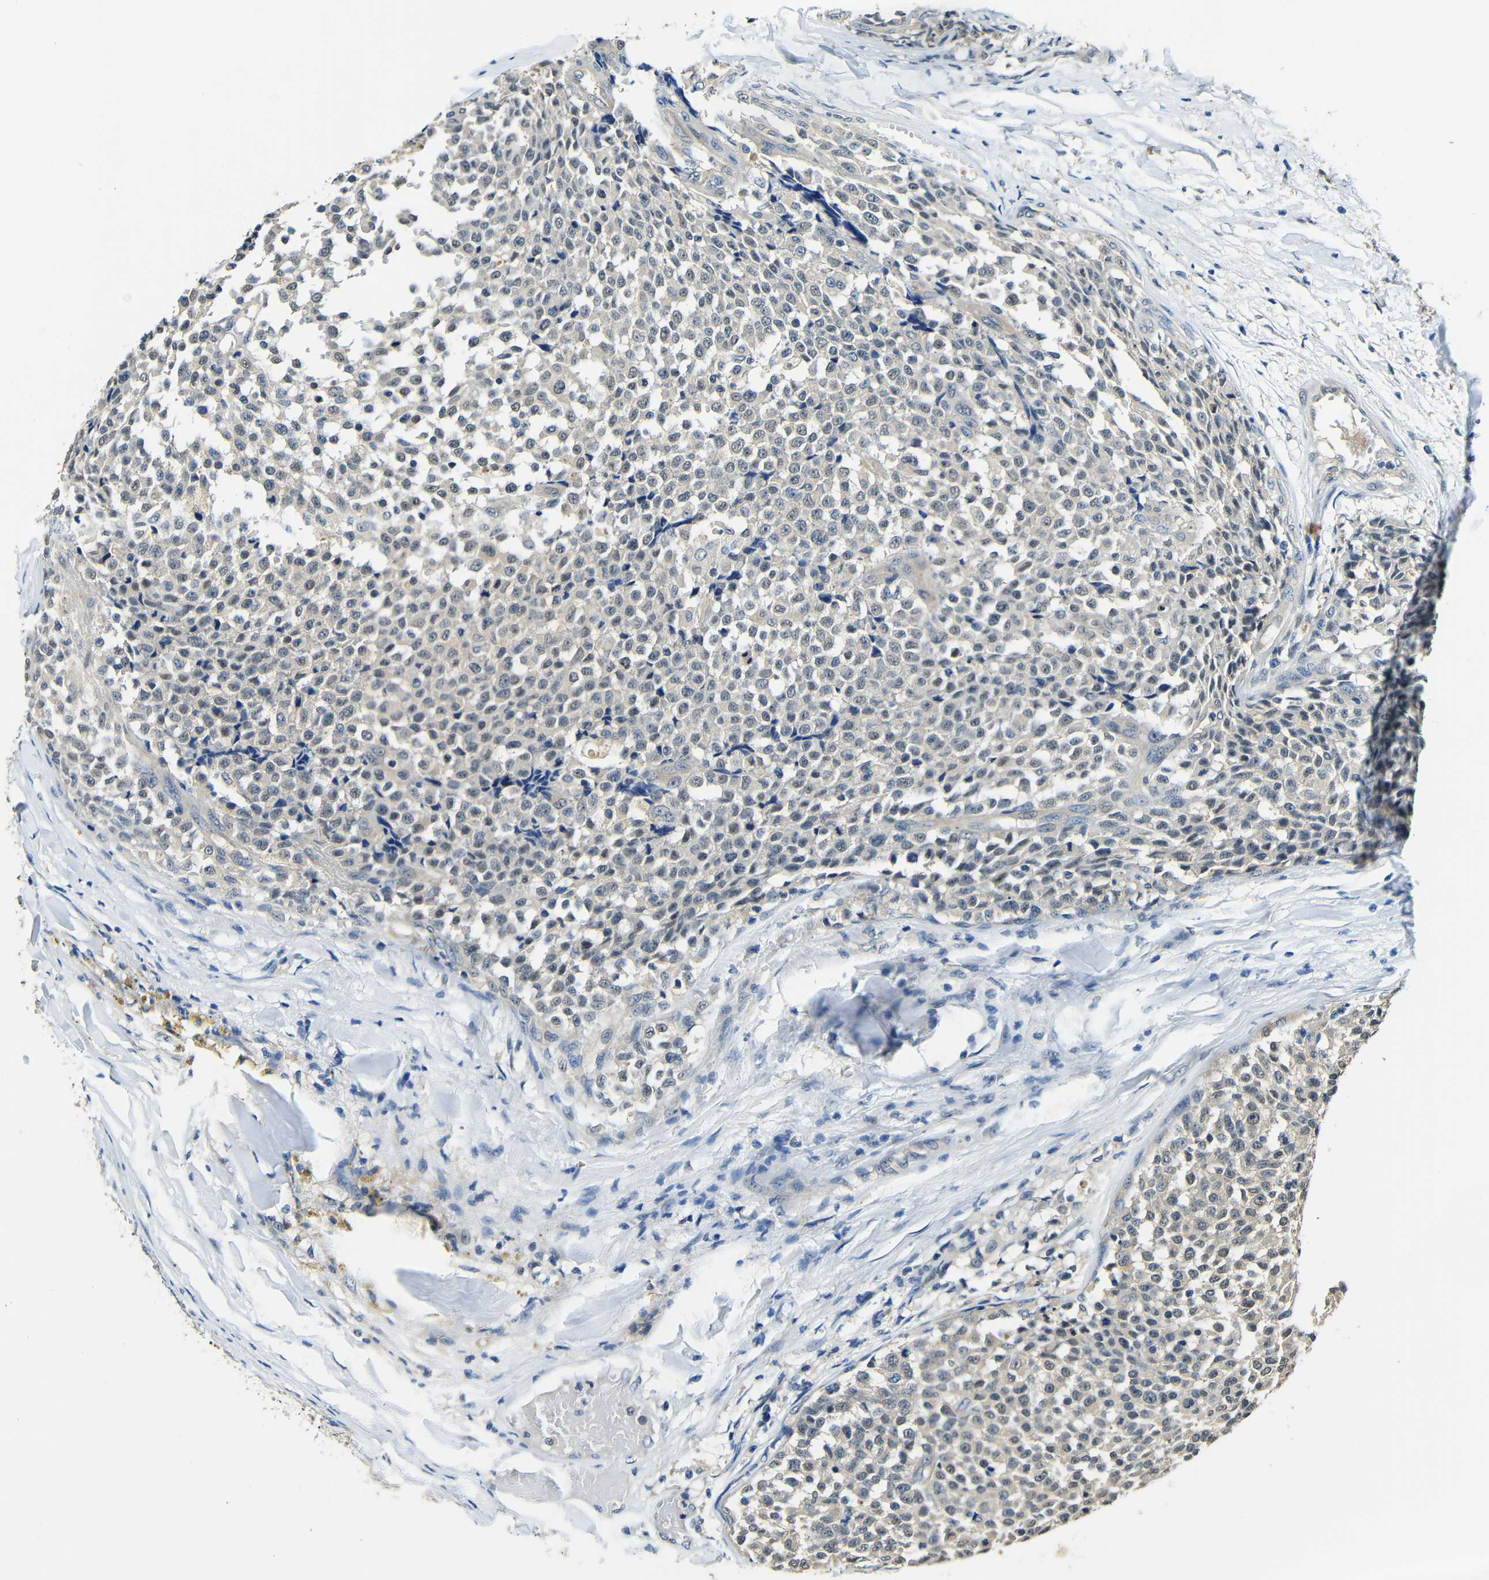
{"staining": {"intensity": "weak", "quantity": "<25%", "location": "cytoplasmic/membranous,nuclear"}, "tissue": "testis cancer", "cell_type": "Tumor cells", "image_type": "cancer", "snomed": [{"axis": "morphology", "description": "Seminoma, NOS"}, {"axis": "topography", "description": "Testis"}], "caption": "A photomicrograph of human testis seminoma is negative for staining in tumor cells.", "gene": "ADAP1", "patient": {"sex": "male", "age": 59}}